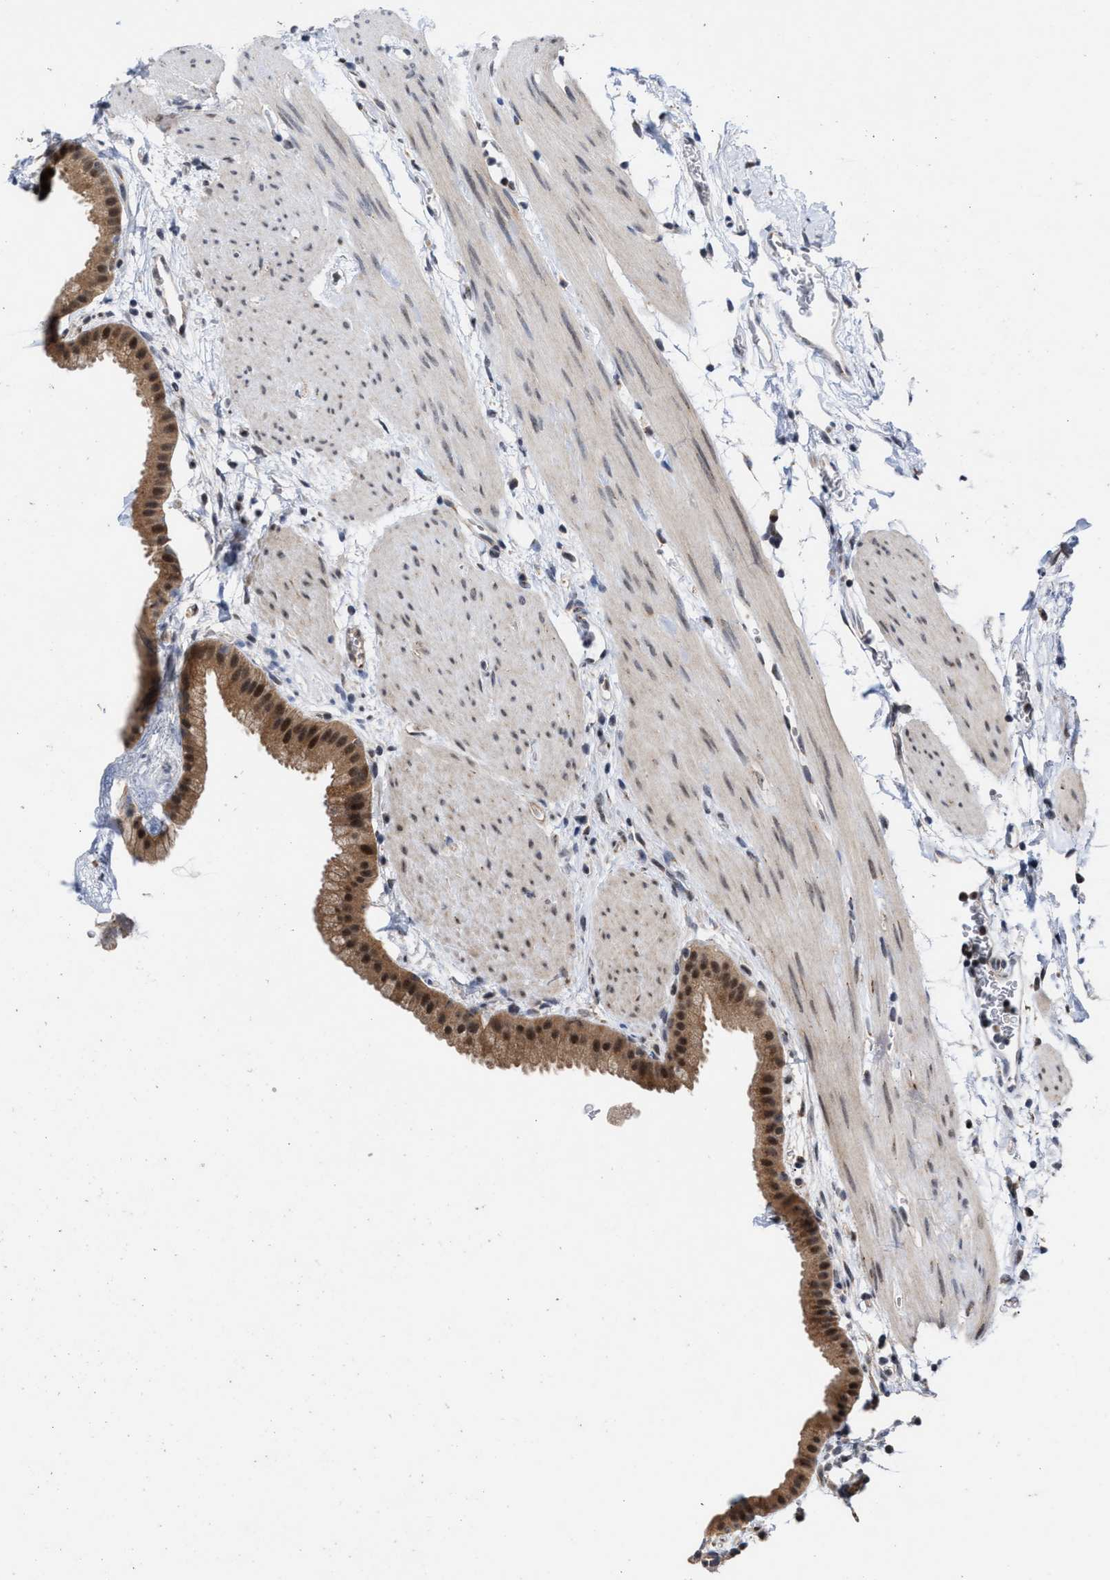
{"staining": {"intensity": "moderate", "quantity": ">75%", "location": "cytoplasmic/membranous,nuclear"}, "tissue": "gallbladder", "cell_type": "Glandular cells", "image_type": "normal", "snomed": [{"axis": "morphology", "description": "Normal tissue, NOS"}, {"axis": "topography", "description": "Gallbladder"}], "caption": "High-magnification brightfield microscopy of normal gallbladder stained with DAB (brown) and counterstained with hematoxylin (blue). glandular cells exhibit moderate cytoplasmic/membranous,nuclear expression is appreciated in about>75% of cells.", "gene": "MKNK2", "patient": {"sex": "female", "age": 64}}